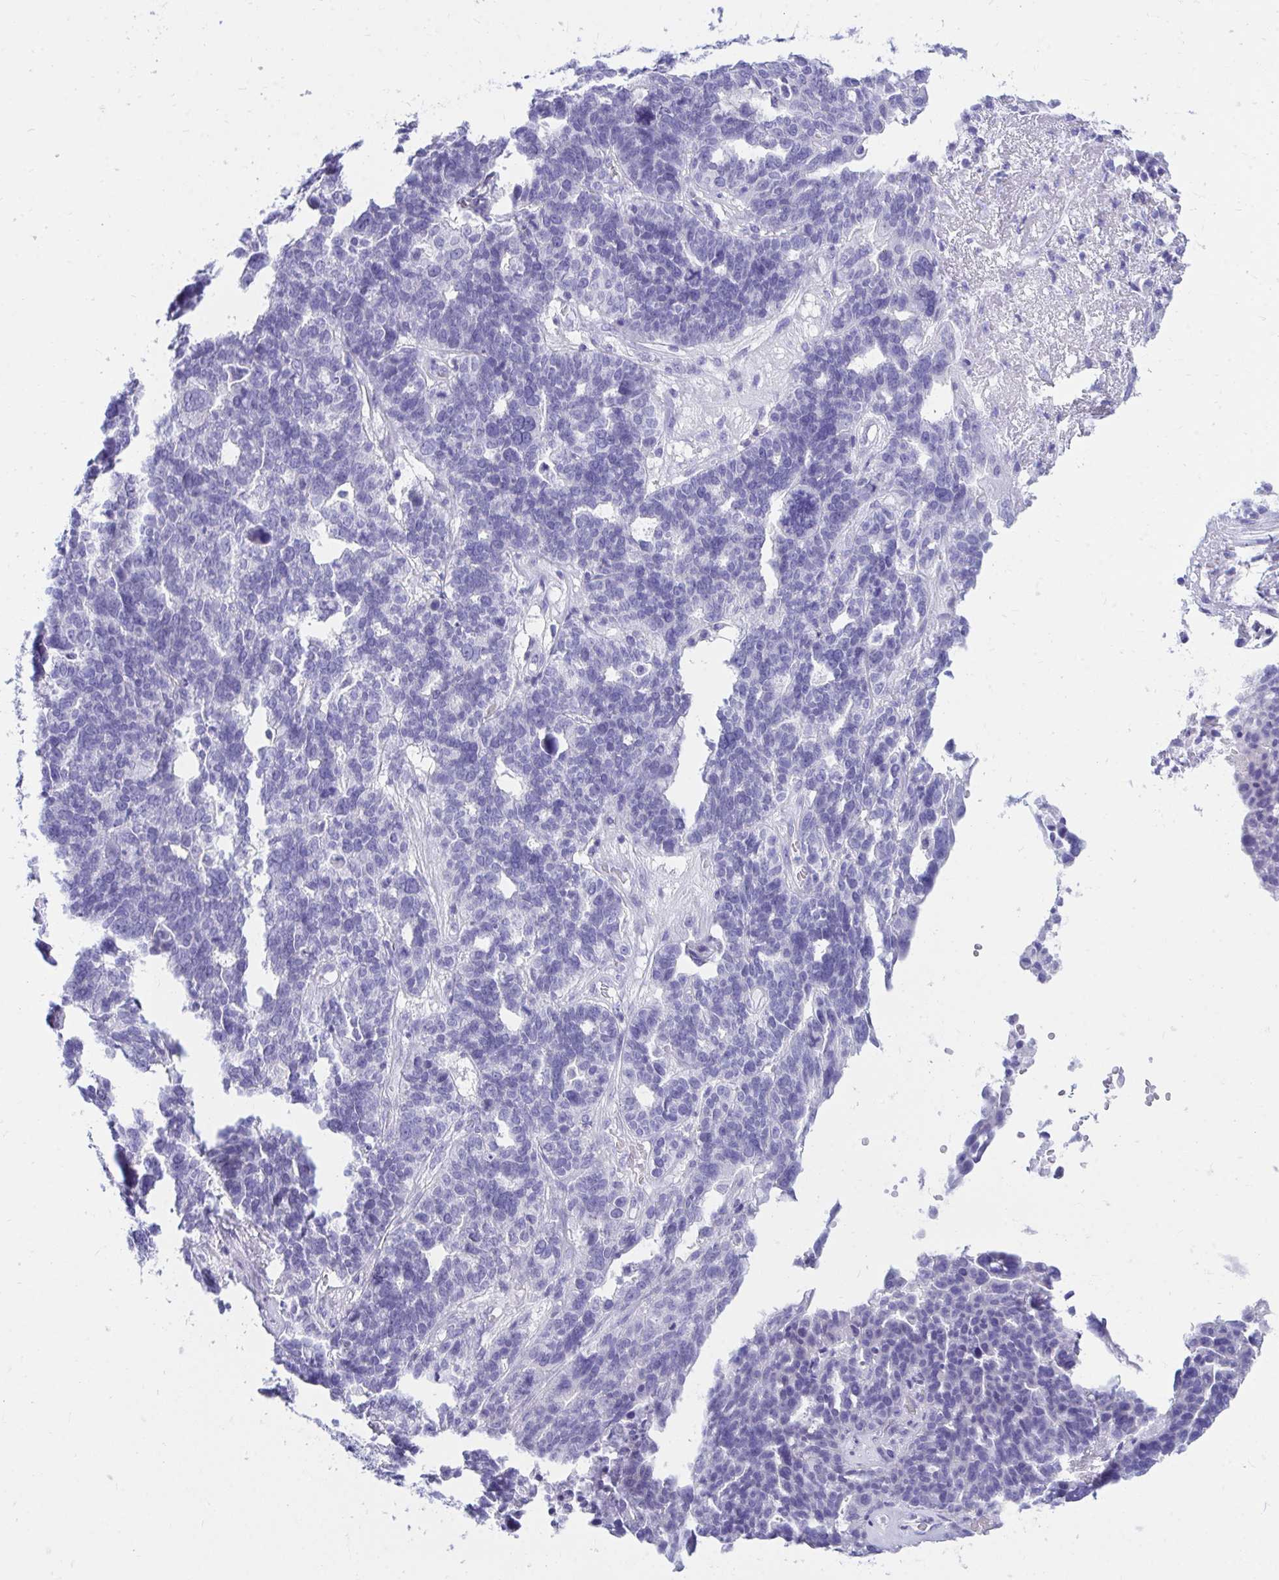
{"staining": {"intensity": "negative", "quantity": "none", "location": "none"}, "tissue": "ovarian cancer", "cell_type": "Tumor cells", "image_type": "cancer", "snomed": [{"axis": "morphology", "description": "Cystadenocarcinoma, serous, NOS"}, {"axis": "topography", "description": "Ovary"}], "caption": "Immunohistochemistry micrograph of ovarian cancer stained for a protein (brown), which shows no expression in tumor cells.", "gene": "SHISA8", "patient": {"sex": "female", "age": 59}}